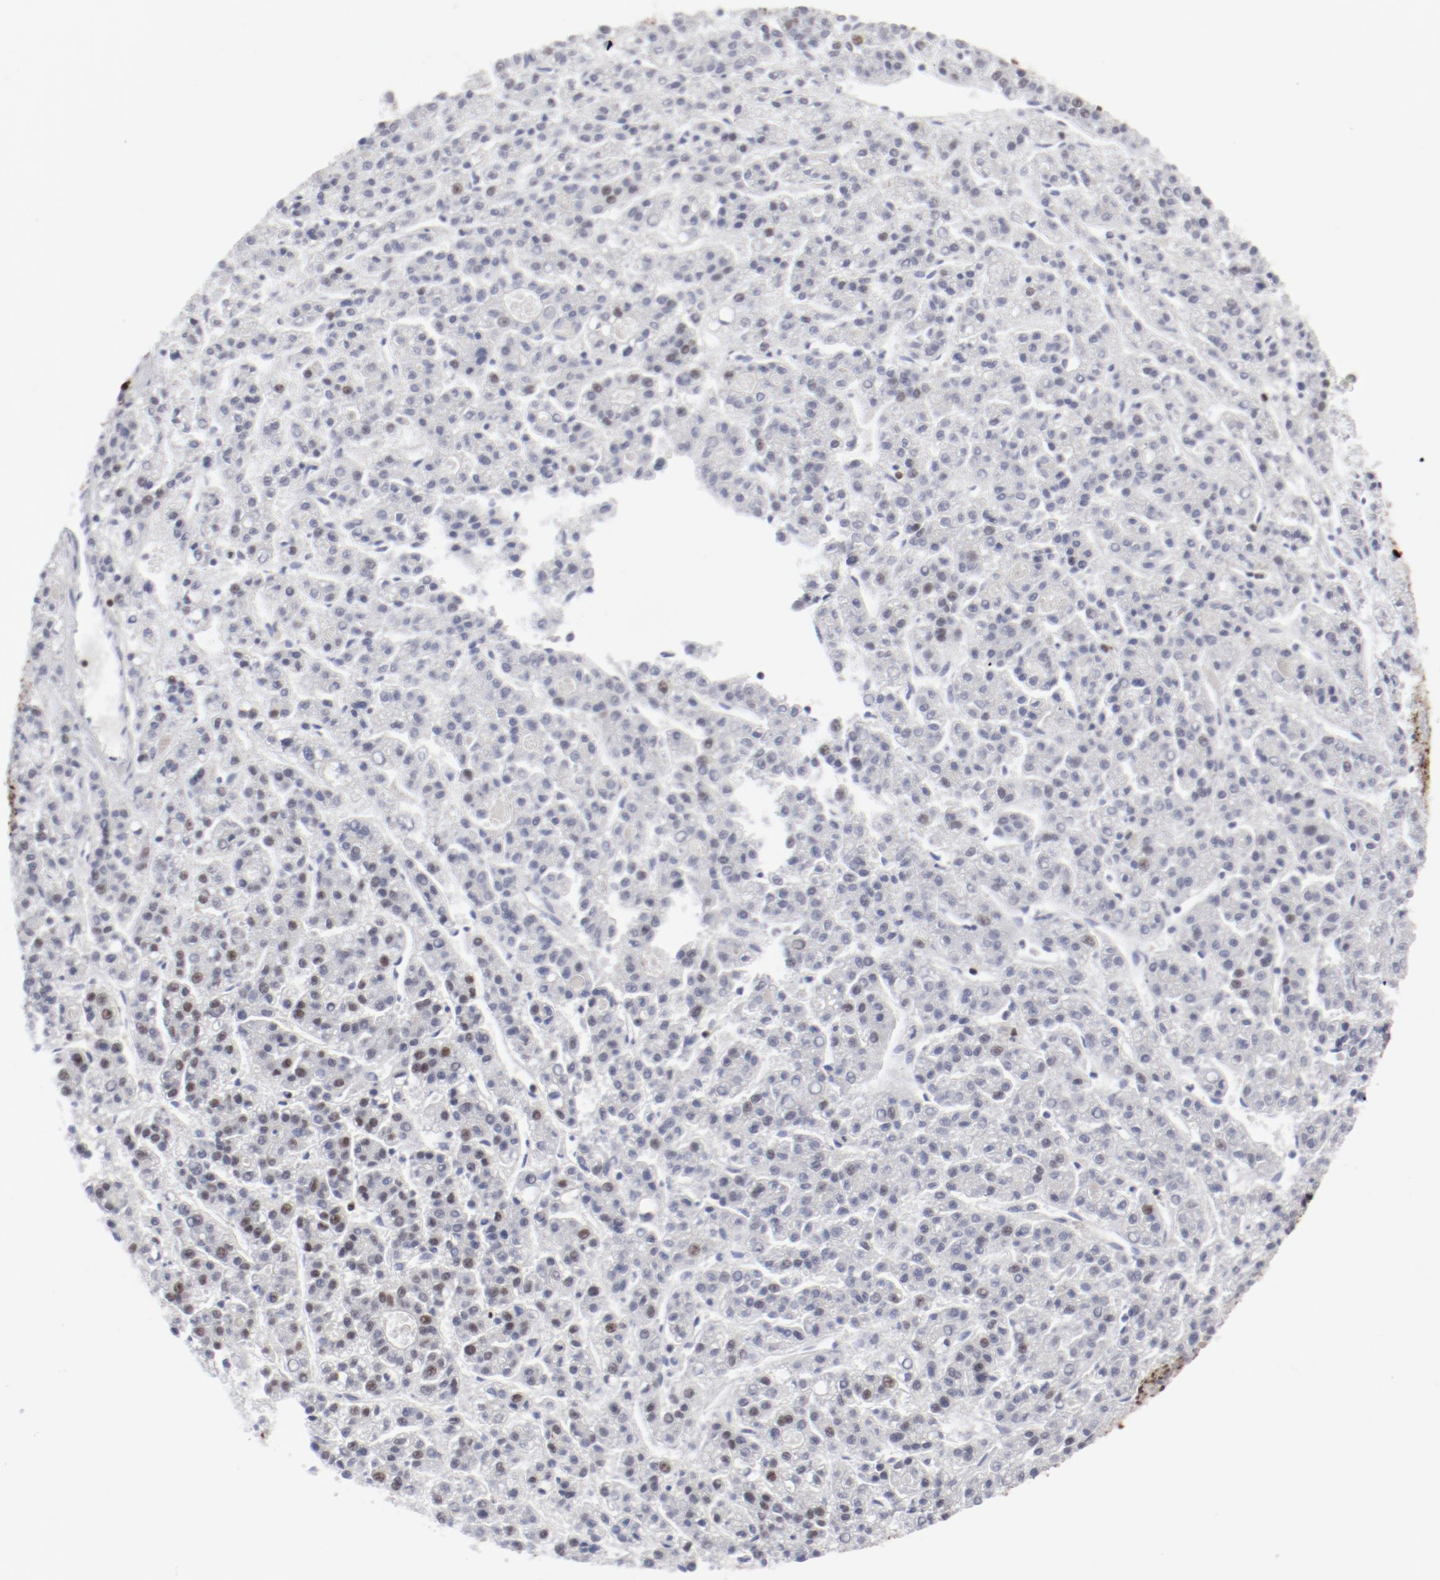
{"staining": {"intensity": "moderate", "quantity": ">75%", "location": "nuclear"}, "tissue": "liver cancer", "cell_type": "Tumor cells", "image_type": "cancer", "snomed": [{"axis": "morphology", "description": "Carcinoma, Hepatocellular, NOS"}, {"axis": "topography", "description": "Liver"}], "caption": "Tumor cells display moderate nuclear staining in about >75% of cells in liver hepatocellular carcinoma.", "gene": "SMARCC2", "patient": {"sex": "male", "age": 70}}